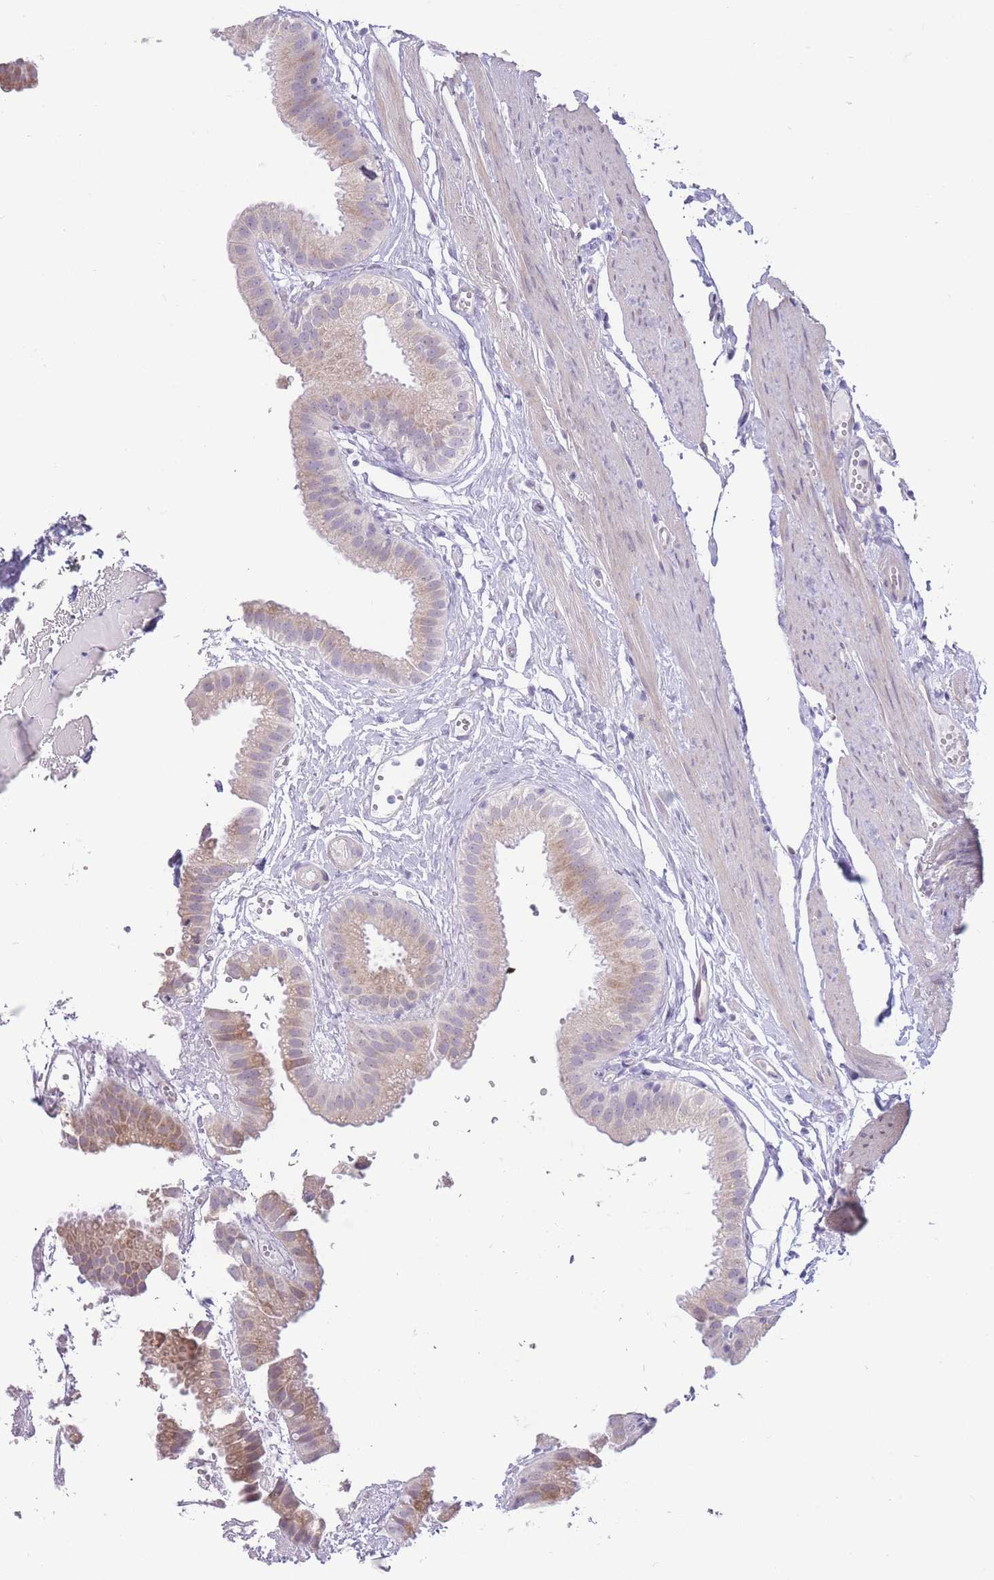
{"staining": {"intensity": "weak", "quantity": "25%-75%", "location": "cytoplasmic/membranous"}, "tissue": "gallbladder", "cell_type": "Glandular cells", "image_type": "normal", "snomed": [{"axis": "morphology", "description": "Normal tissue, NOS"}, {"axis": "topography", "description": "Gallbladder"}], "caption": "Weak cytoplasmic/membranous protein expression is present in about 25%-75% of glandular cells in gallbladder.", "gene": "TRAPPC5", "patient": {"sex": "female", "age": 61}}